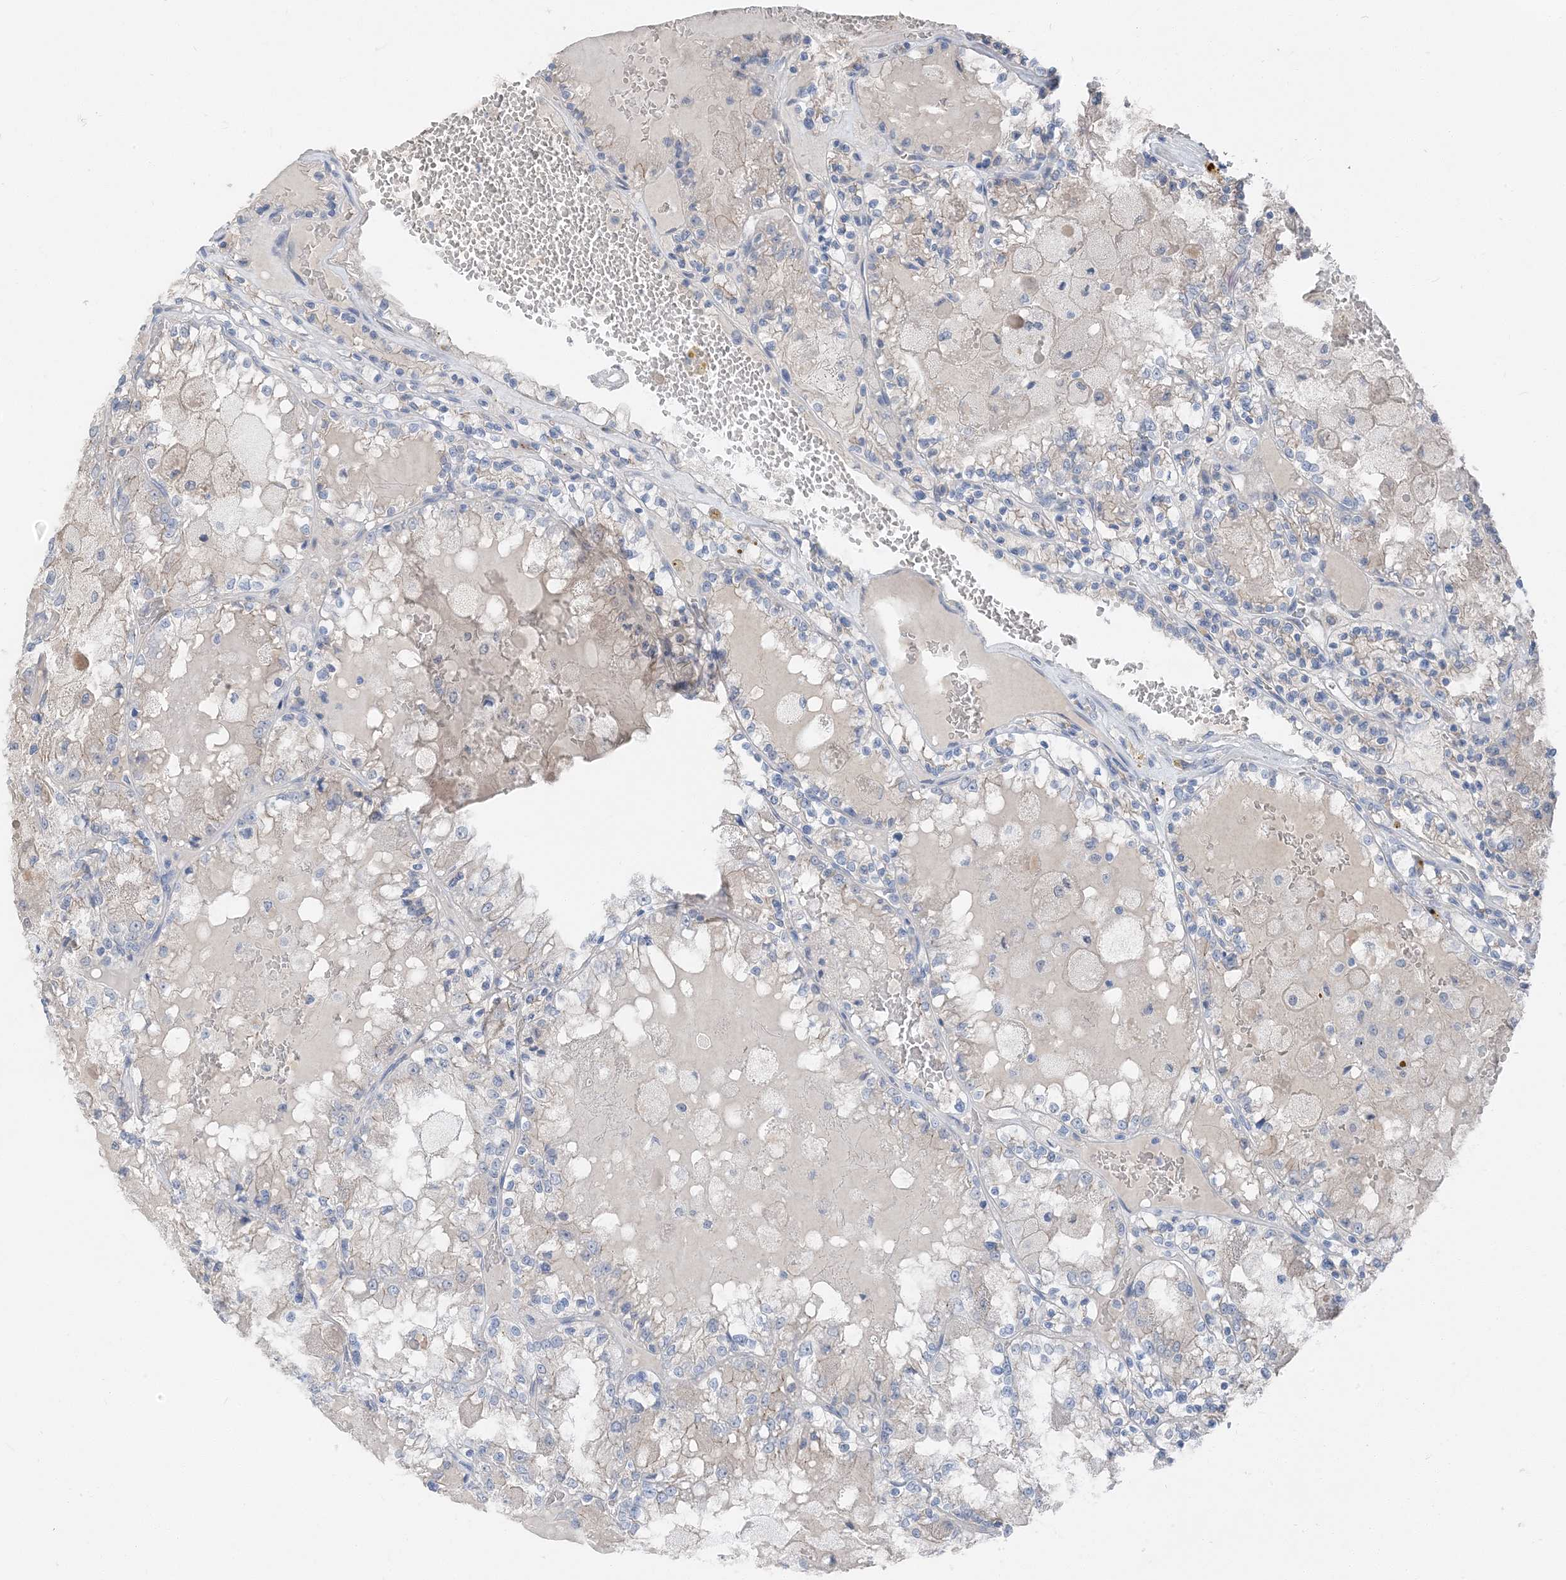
{"staining": {"intensity": "negative", "quantity": "none", "location": "none"}, "tissue": "renal cancer", "cell_type": "Tumor cells", "image_type": "cancer", "snomed": [{"axis": "morphology", "description": "Adenocarcinoma, NOS"}, {"axis": "topography", "description": "Kidney"}], "caption": "This photomicrograph is of renal cancer stained with immunohistochemistry (IHC) to label a protein in brown with the nuclei are counter-stained blue. There is no staining in tumor cells.", "gene": "NCOA7", "patient": {"sex": "female", "age": 56}}